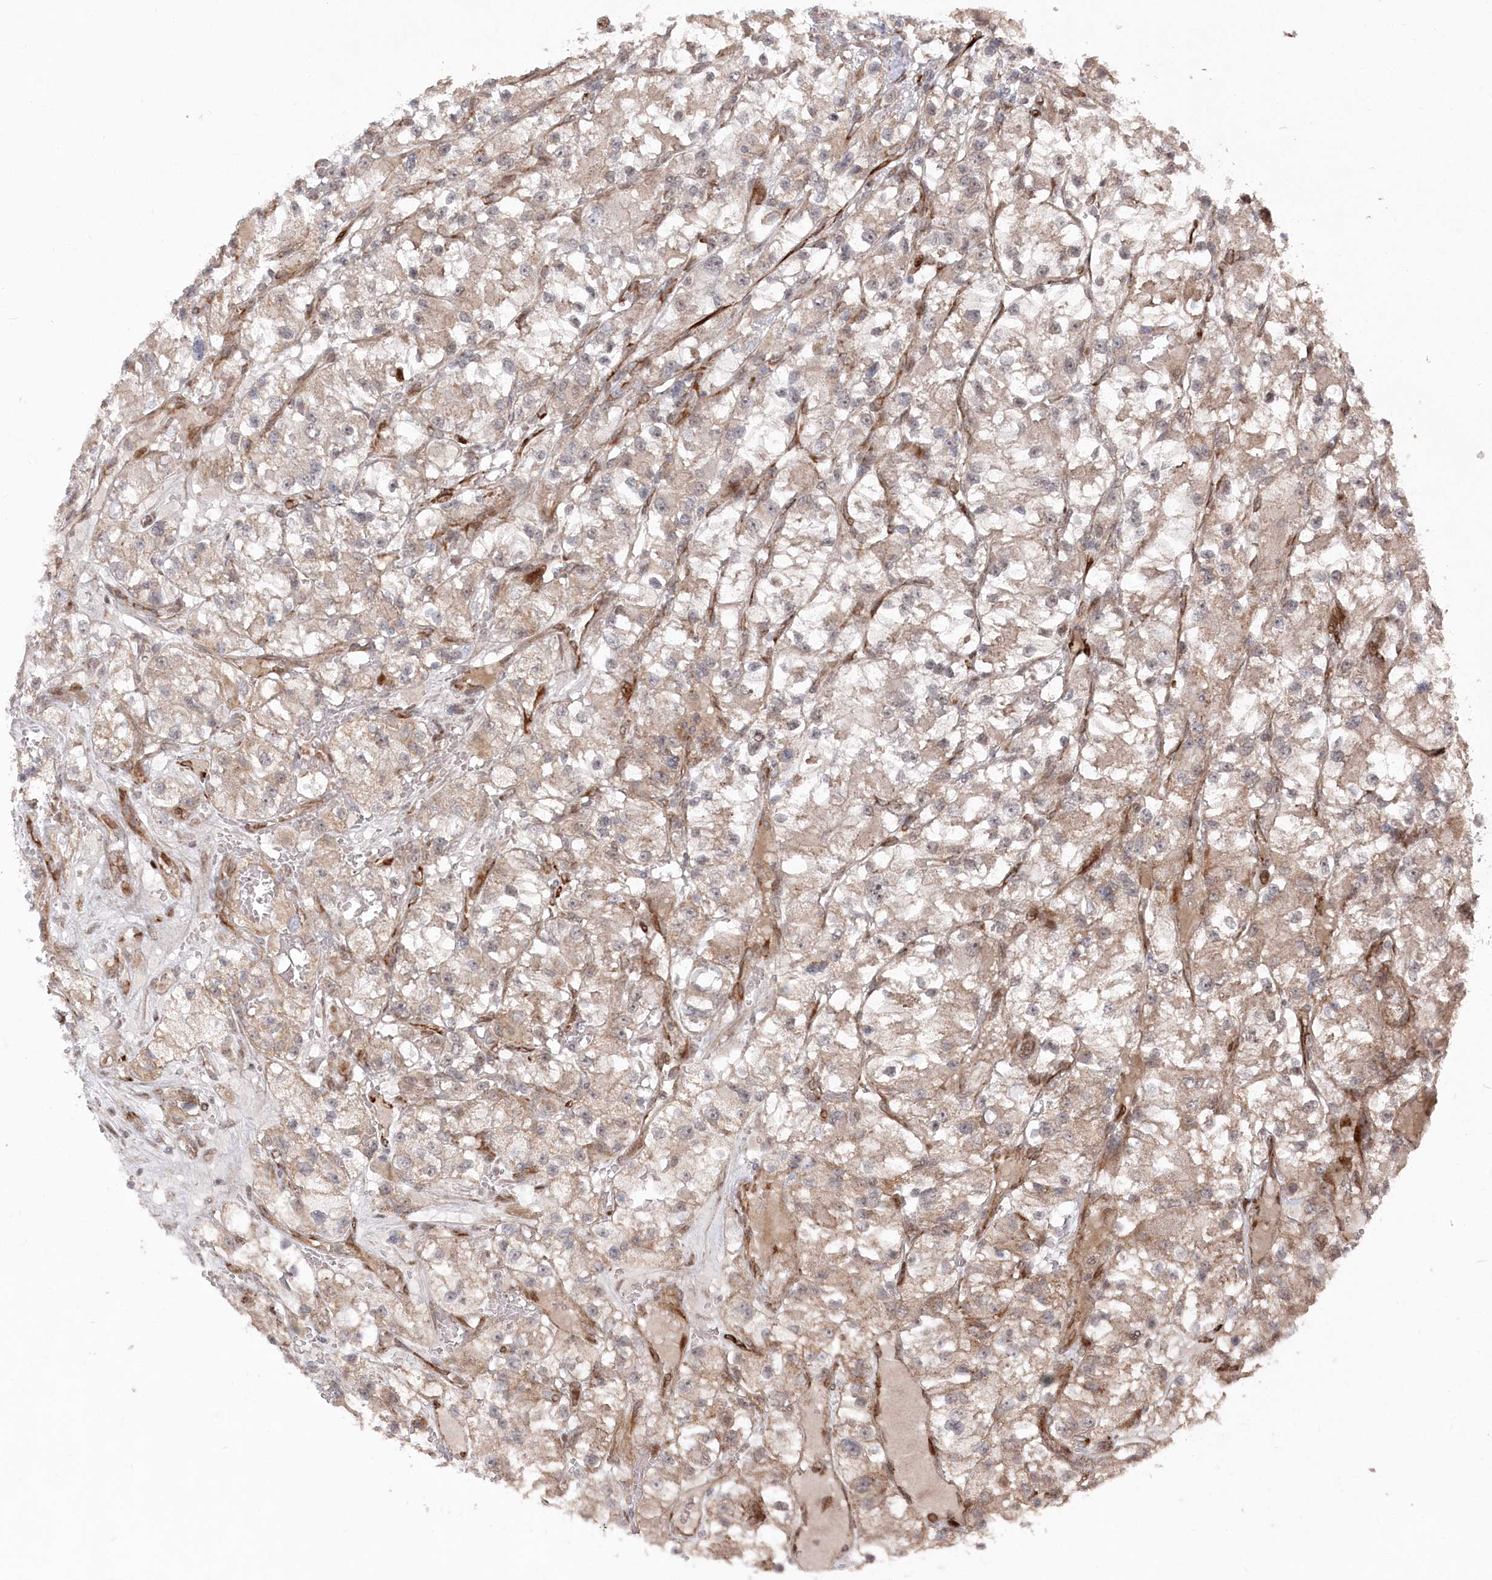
{"staining": {"intensity": "weak", "quantity": ">75%", "location": "cytoplasmic/membranous,nuclear"}, "tissue": "renal cancer", "cell_type": "Tumor cells", "image_type": "cancer", "snomed": [{"axis": "morphology", "description": "Adenocarcinoma, NOS"}, {"axis": "topography", "description": "Kidney"}], "caption": "Protein analysis of renal adenocarcinoma tissue reveals weak cytoplasmic/membranous and nuclear staining in about >75% of tumor cells.", "gene": "POLR3A", "patient": {"sex": "female", "age": 57}}